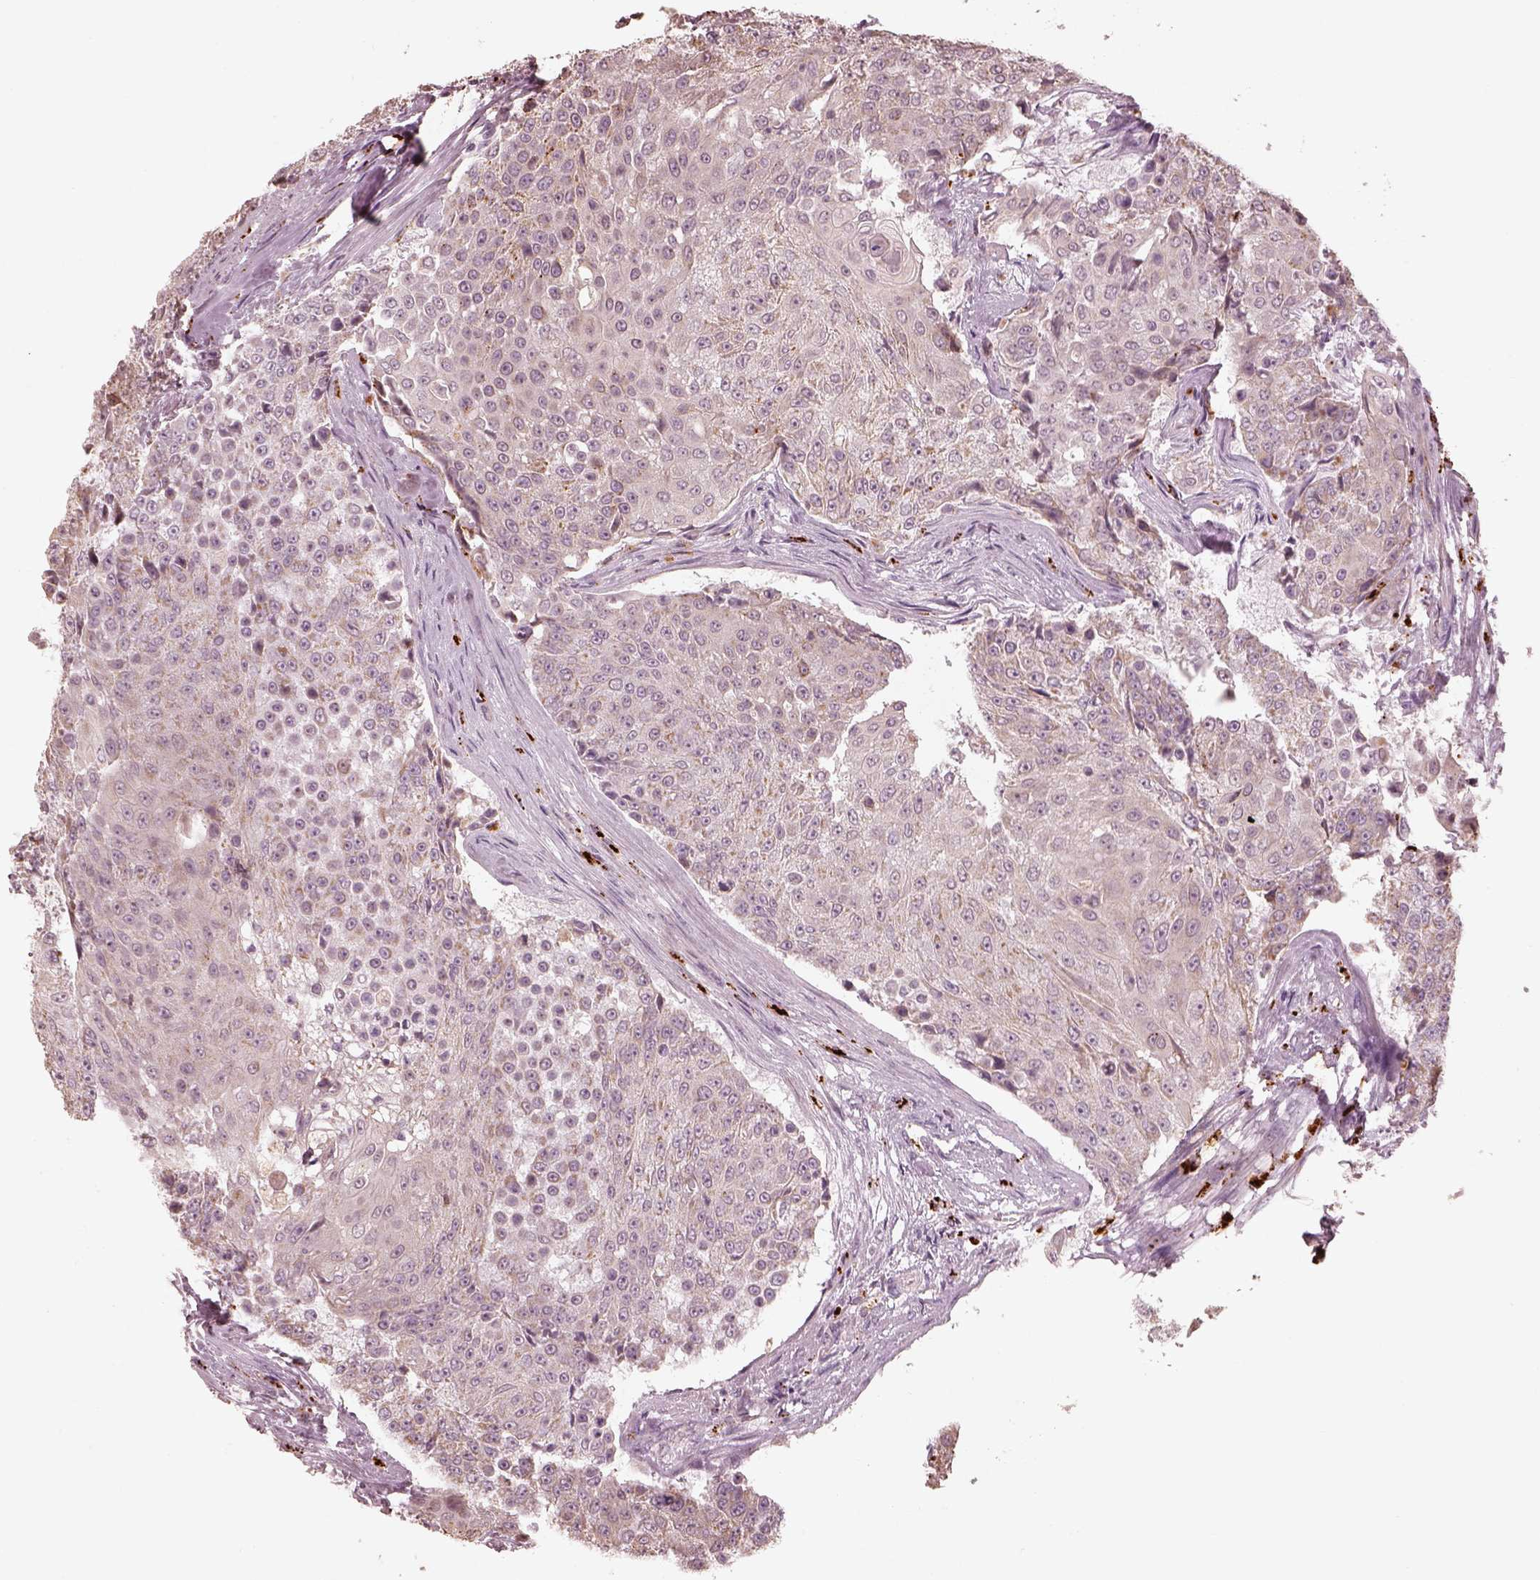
{"staining": {"intensity": "weak", "quantity": "25%-75%", "location": "cytoplasmic/membranous"}, "tissue": "urothelial cancer", "cell_type": "Tumor cells", "image_type": "cancer", "snomed": [{"axis": "morphology", "description": "Urothelial carcinoma, High grade"}, {"axis": "topography", "description": "Urinary bladder"}], "caption": "Urothelial cancer was stained to show a protein in brown. There is low levels of weak cytoplasmic/membranous positivity in about 25%-75% of tumor cells. The staining was performed using DAB (3,3'-diaminobenzidine), with brown indicating positive protein expression. Nuclei are stained blue with hematoxylin.", "gene": "SLC25A46", "patient": {"sex": "female", "age": 63}}